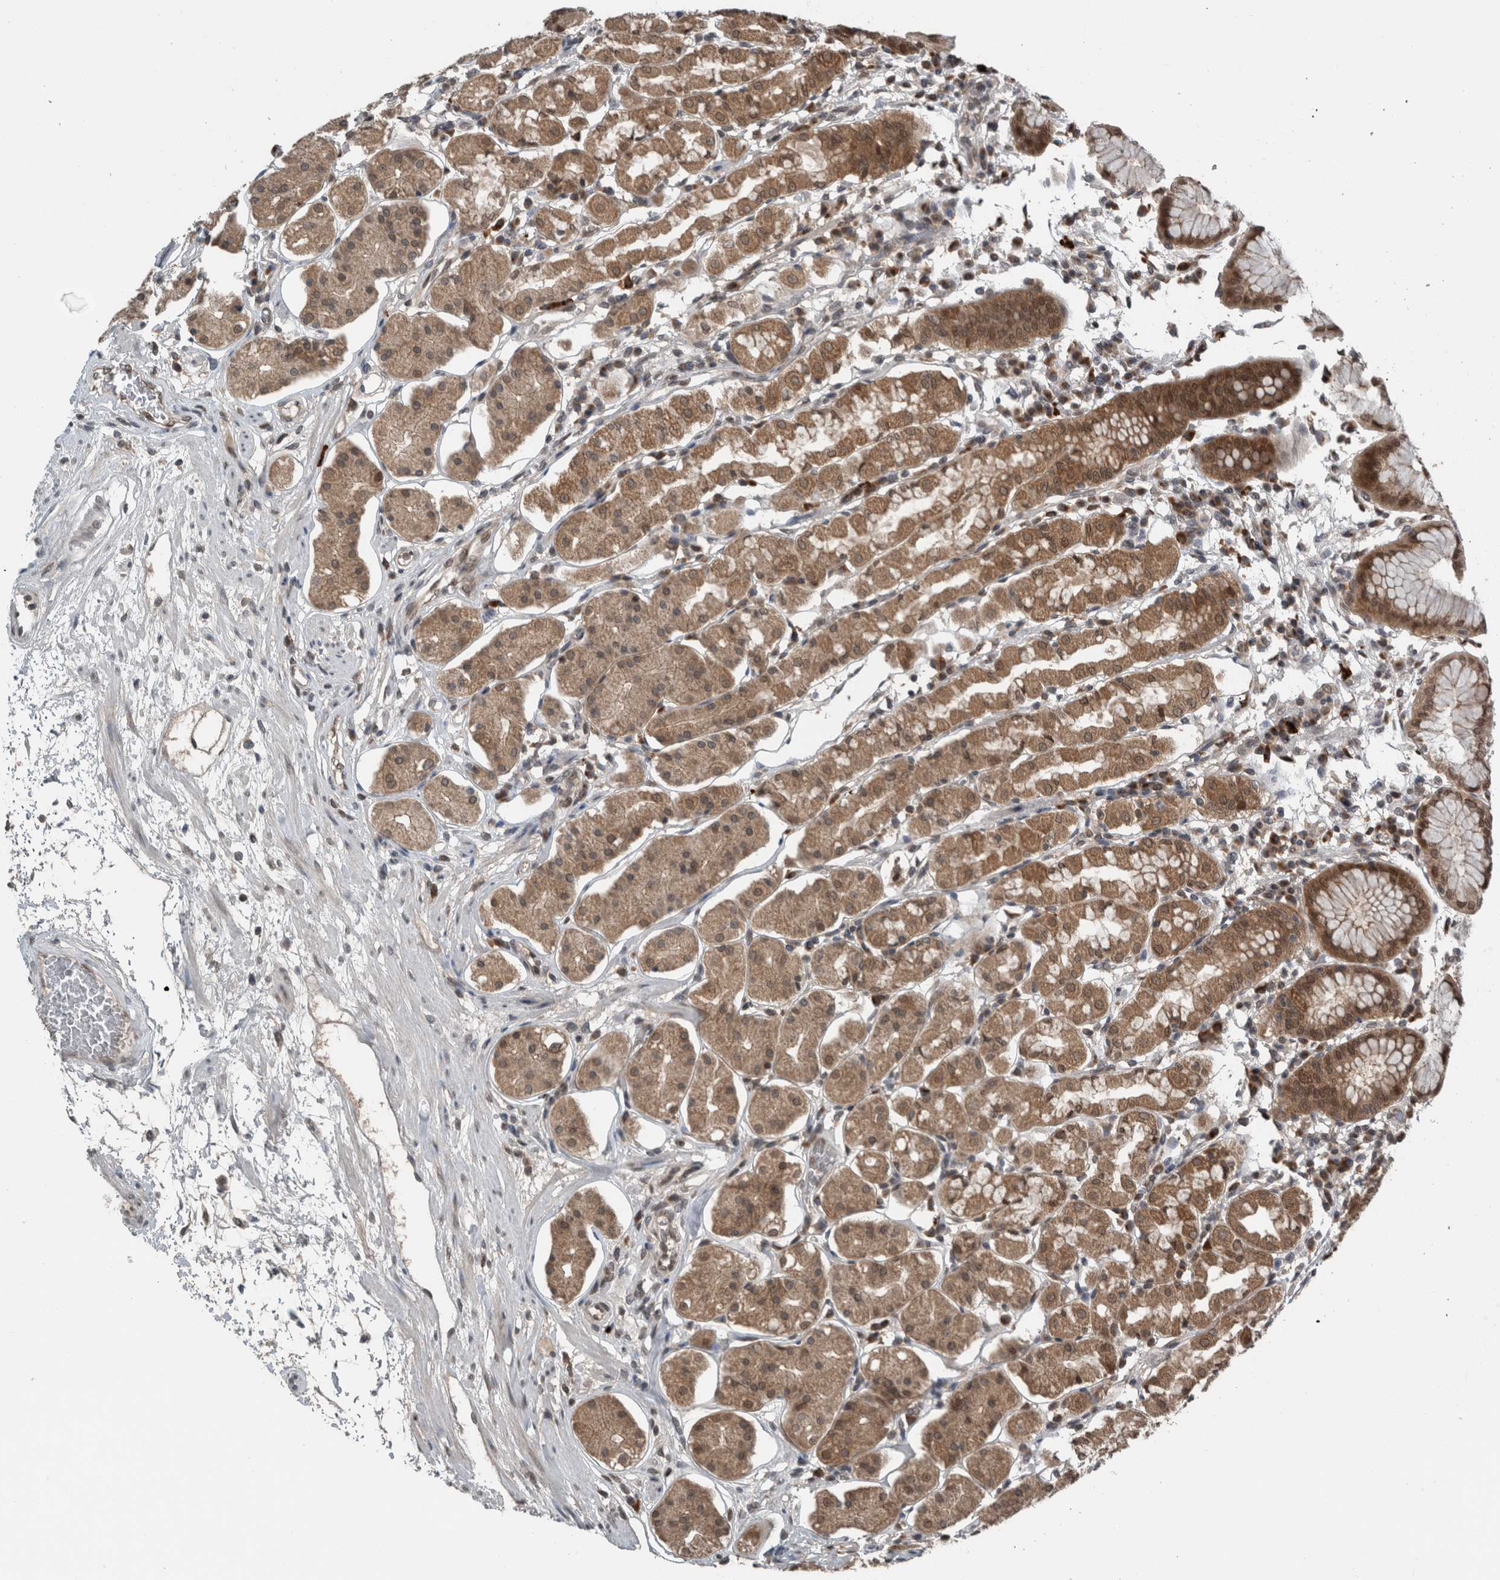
{"staining": {"intensity": "moderate", "quantity": ">75%", "location": "cytoplasmic/membranous,nuclear"}, "tissue": "stomach", "cell_type": "Glandular cells", "image_type": "normal", "snomed": [{"axis": "morphology", "description": "Normal tissue, NOS"}, {"axis": "topography", "description": "Stomach"}, {"axis": "topography", "description": "Stomach, lower"}], "caption": "The photomicrograph reveals immunohistochemical staining of unremarkable stomach. There is moderate cytoplasmic/membranous,nuclear staining is identified in approximately >75% of glandular cells. Using DAB (brown) and hematoxylin (blue) stains, captured at high magnification using brightfield microscopy.", "gene": "SPAG7", "patient": {"sex": "female", "age": 56}}